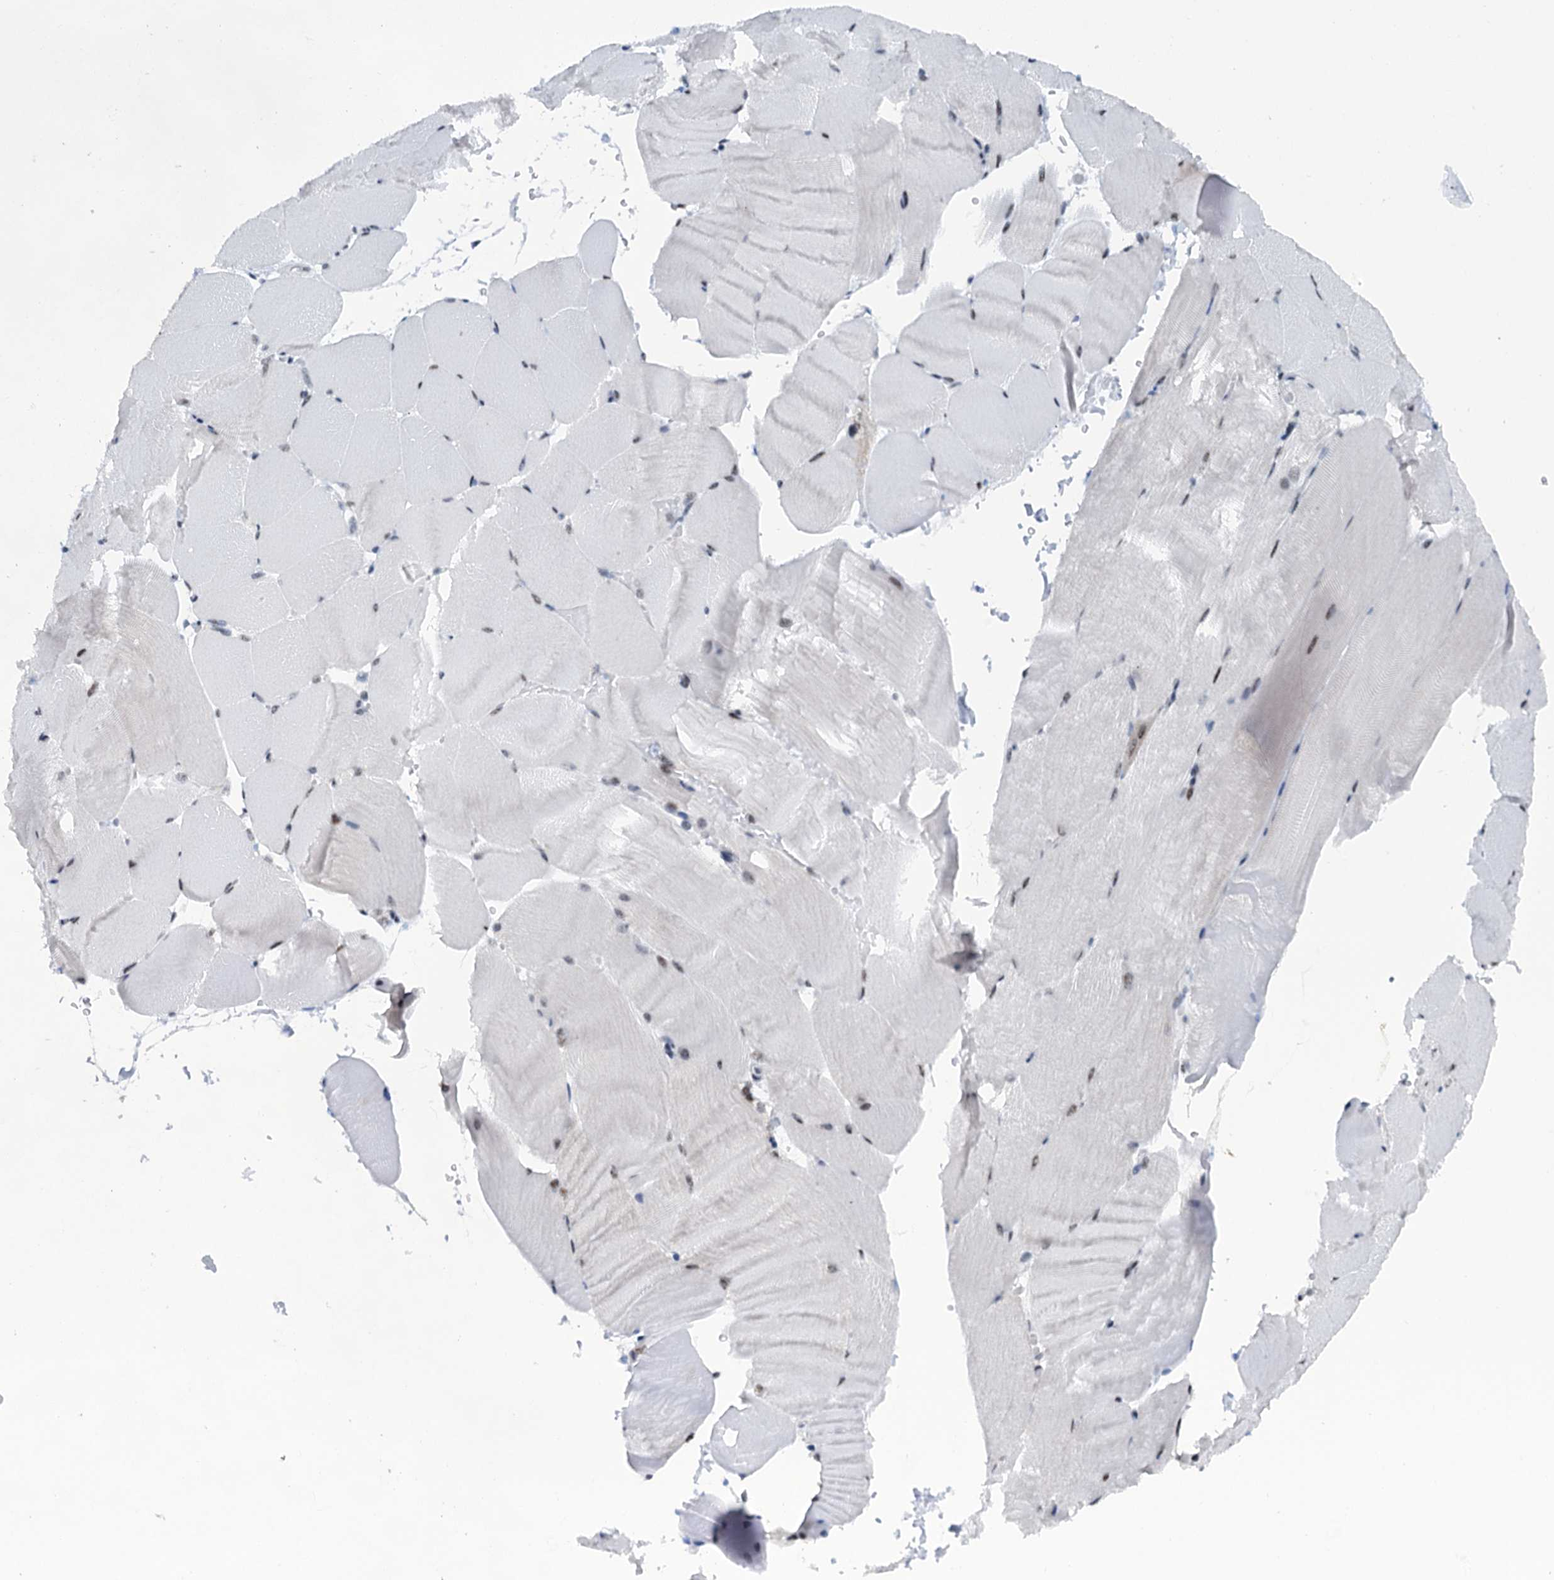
{"staining": {"intensity": "moderate", "quantity": "25%-75%", "location": "nuclear"}, "tissue": "skeletal muscle", "cell_type": "Myocytes", "image_type": "normal", "snomed": [{"axis": "morphology", "description": "Normal tissue, NOS"}, {"axis": "topography", "description": "Skeletal muscle"}, {"axis": "topography", "description": "Parathyroid gland"}], "caption": "Immunohistochemistry of benign human skeletal muscle shows medium levels of moderate nuclear staining in about 25%-75% of myocytes. Ihc stains the protein of interest in brown and the nuclei are stained blue.", "gene": "SREK1", "patient": {"sex": "female", "age": 37}}